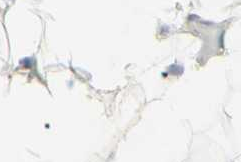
{"staining": {"intensity": "weak", "quantity": ">75%", "location": "cytoplasmic/membranous,nuclear"}, "tissue": "adipose tissue", "cell_type": "Adipocytes", "image_type": "normal", "snomed": [{"axis": "morphology", "description": "Normal tissue, NOS"}, {"axis": "topography", "description": "Breast"}, {"axis": "topography", "description": "Adipose tissue"}], "caption": "About >75% of adipocytes in unremarkable human adipose tissue demonstrate weak cytoplasmic/membranous,nuclear protein positivity as visualized by brown immunohistochemical staining.", "gene": "DHRS7B", "patient": {"sex": "female", "age": 25}}